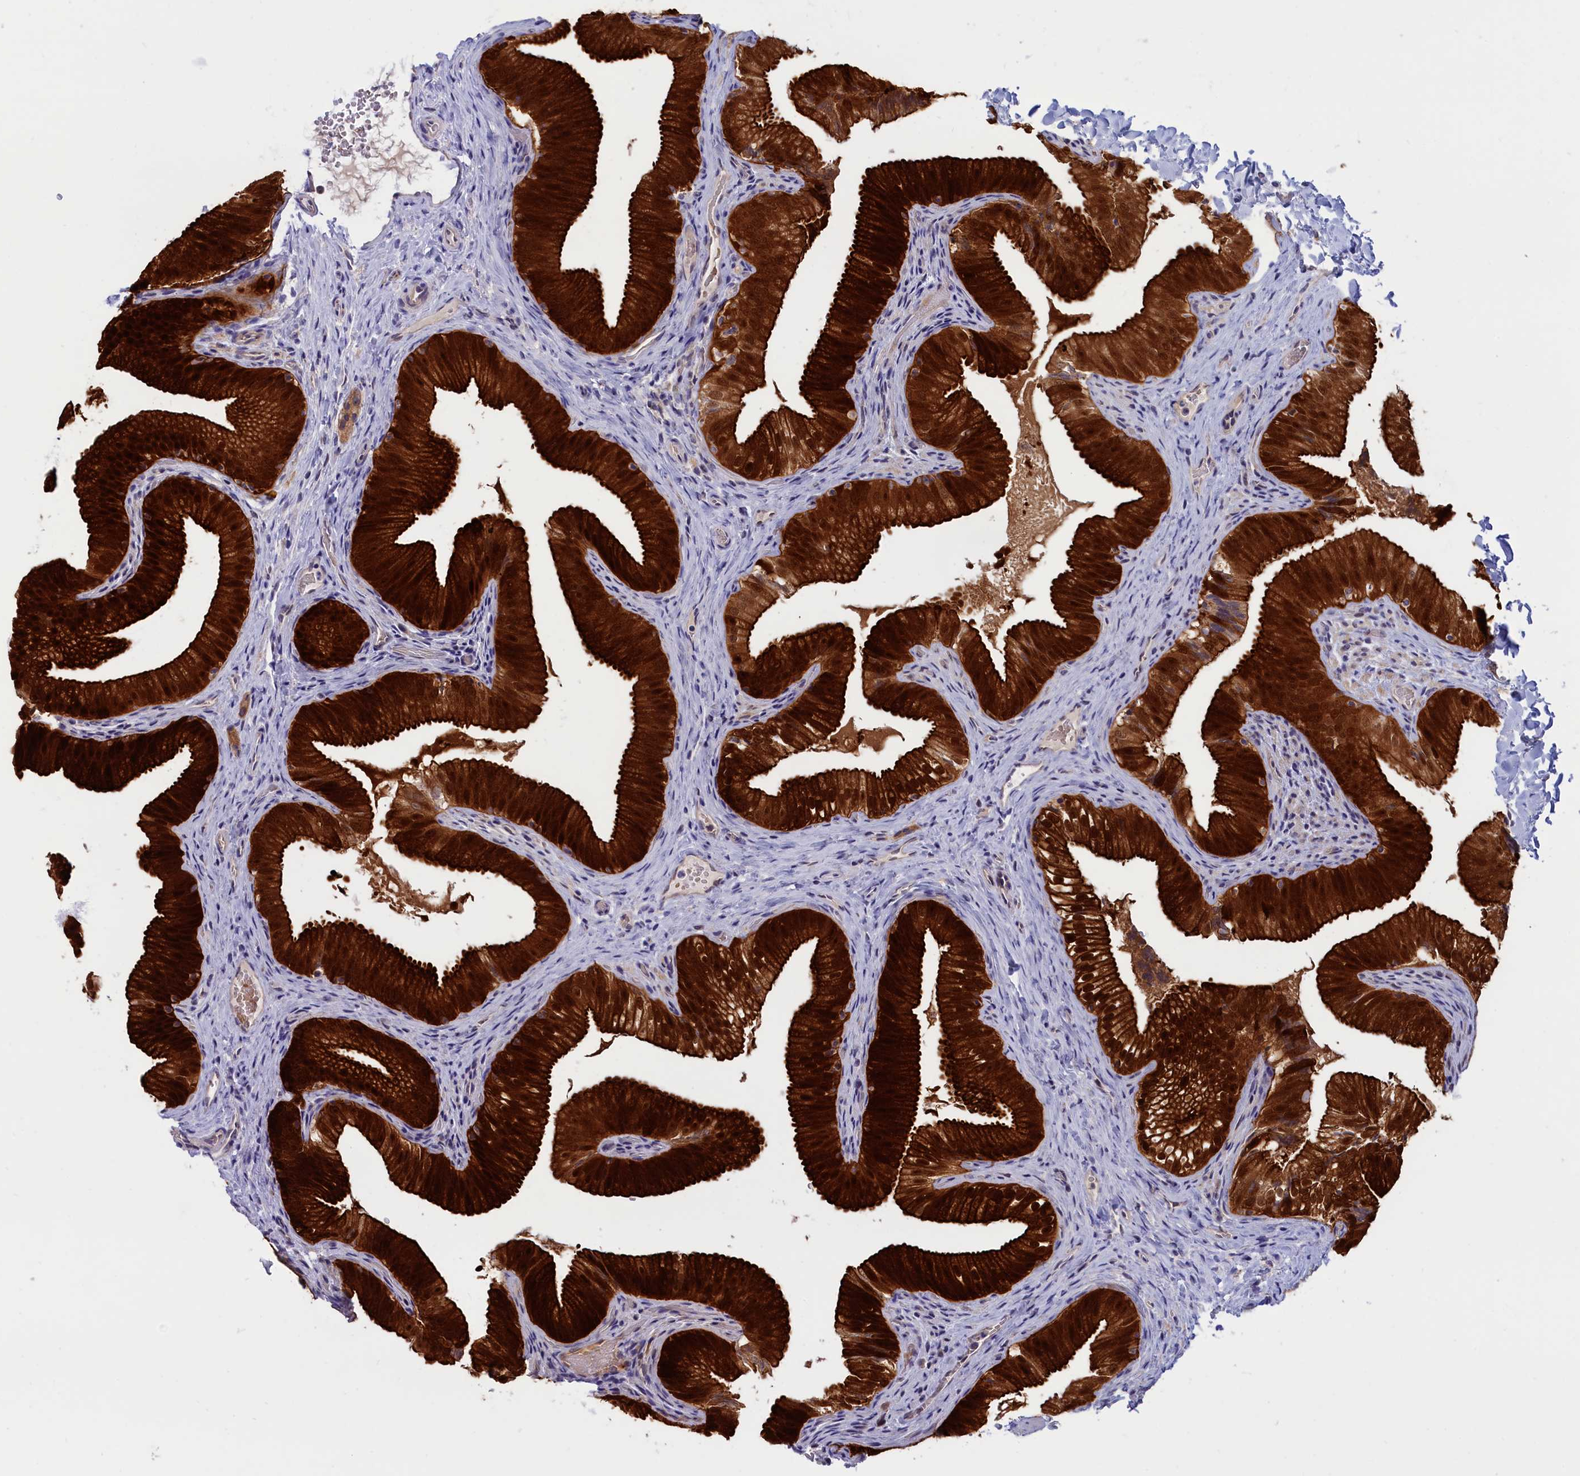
{"staining": {"intensity": "strong", "quantity": ">75%", "location": "cytoplasmic/membranous,nuclear"}, "tissue": "gallbladder", "cell_type": "Glandular cells", "image_type": "normal", "snomed": [{"axis": "morphology", "description": "Normal tissue, NOS"}, {"axis": "topography", "description": "Gallbladder"}], "caption": "Gallbladder stained for a protein (brown) reveals strong cytoplasmic/membranous,nuclear positive positivity in about >75% of glandular cells.", "gene": "ABCC12", "patient": {"sex": "female", "age": 30}}